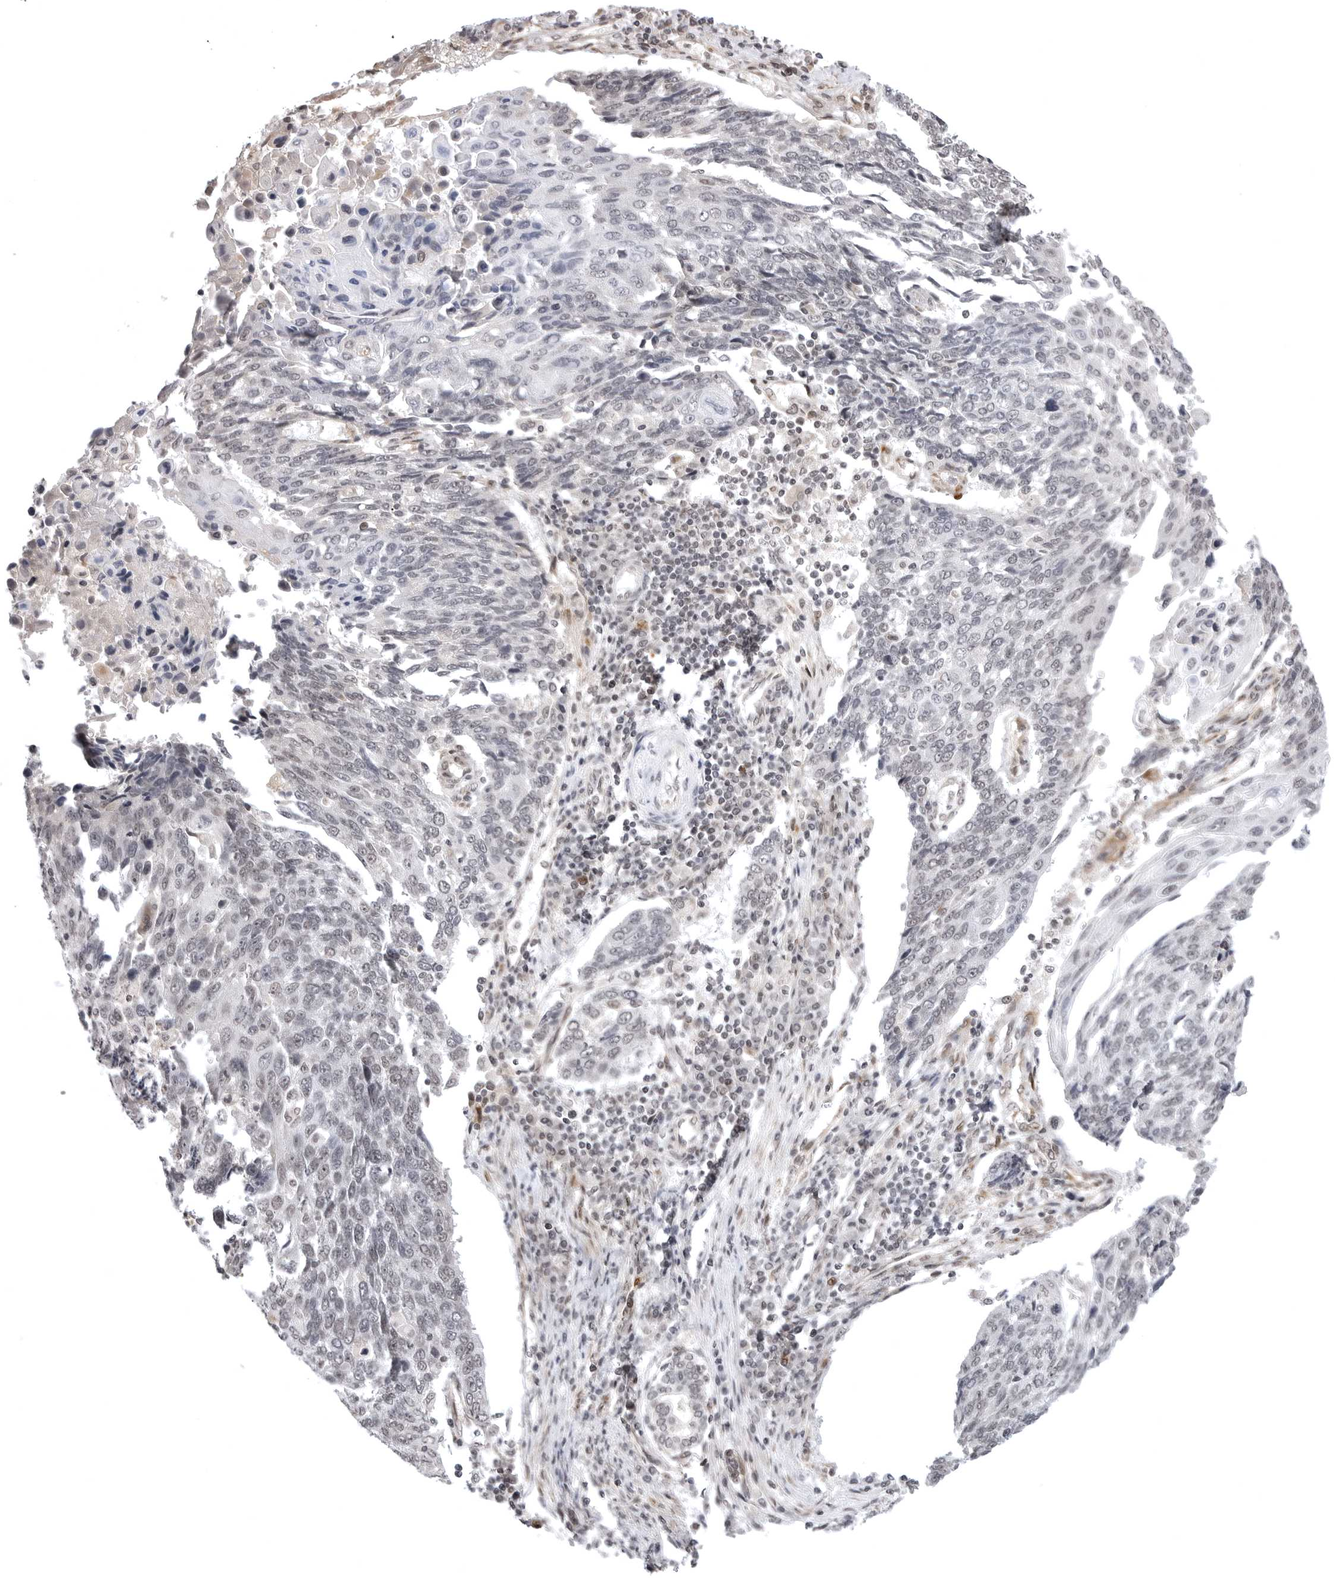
{"staining": {"intensity": "weak", "quantity": "25%-75%", "location": "nuclear"}, "tissue": "lung cancer", "cell_type": "Tumor cells", "image_type": "cancer", "snomed": [{"axis": "morphology", "description": "Squamous cell carcinoma, NOS"}, {"axis": "topography", "description": "Lung"}], "caption": "Immunohistochemistry (DAB) staining of lung cancer exhibits weak nuclear protein positivity in about 25%-75% of tumor cells. (Brightfield microscopy of DAB IHC at high magnification).", "gene": "PHF3", "patient": {"sex": "male", "age": 66}}